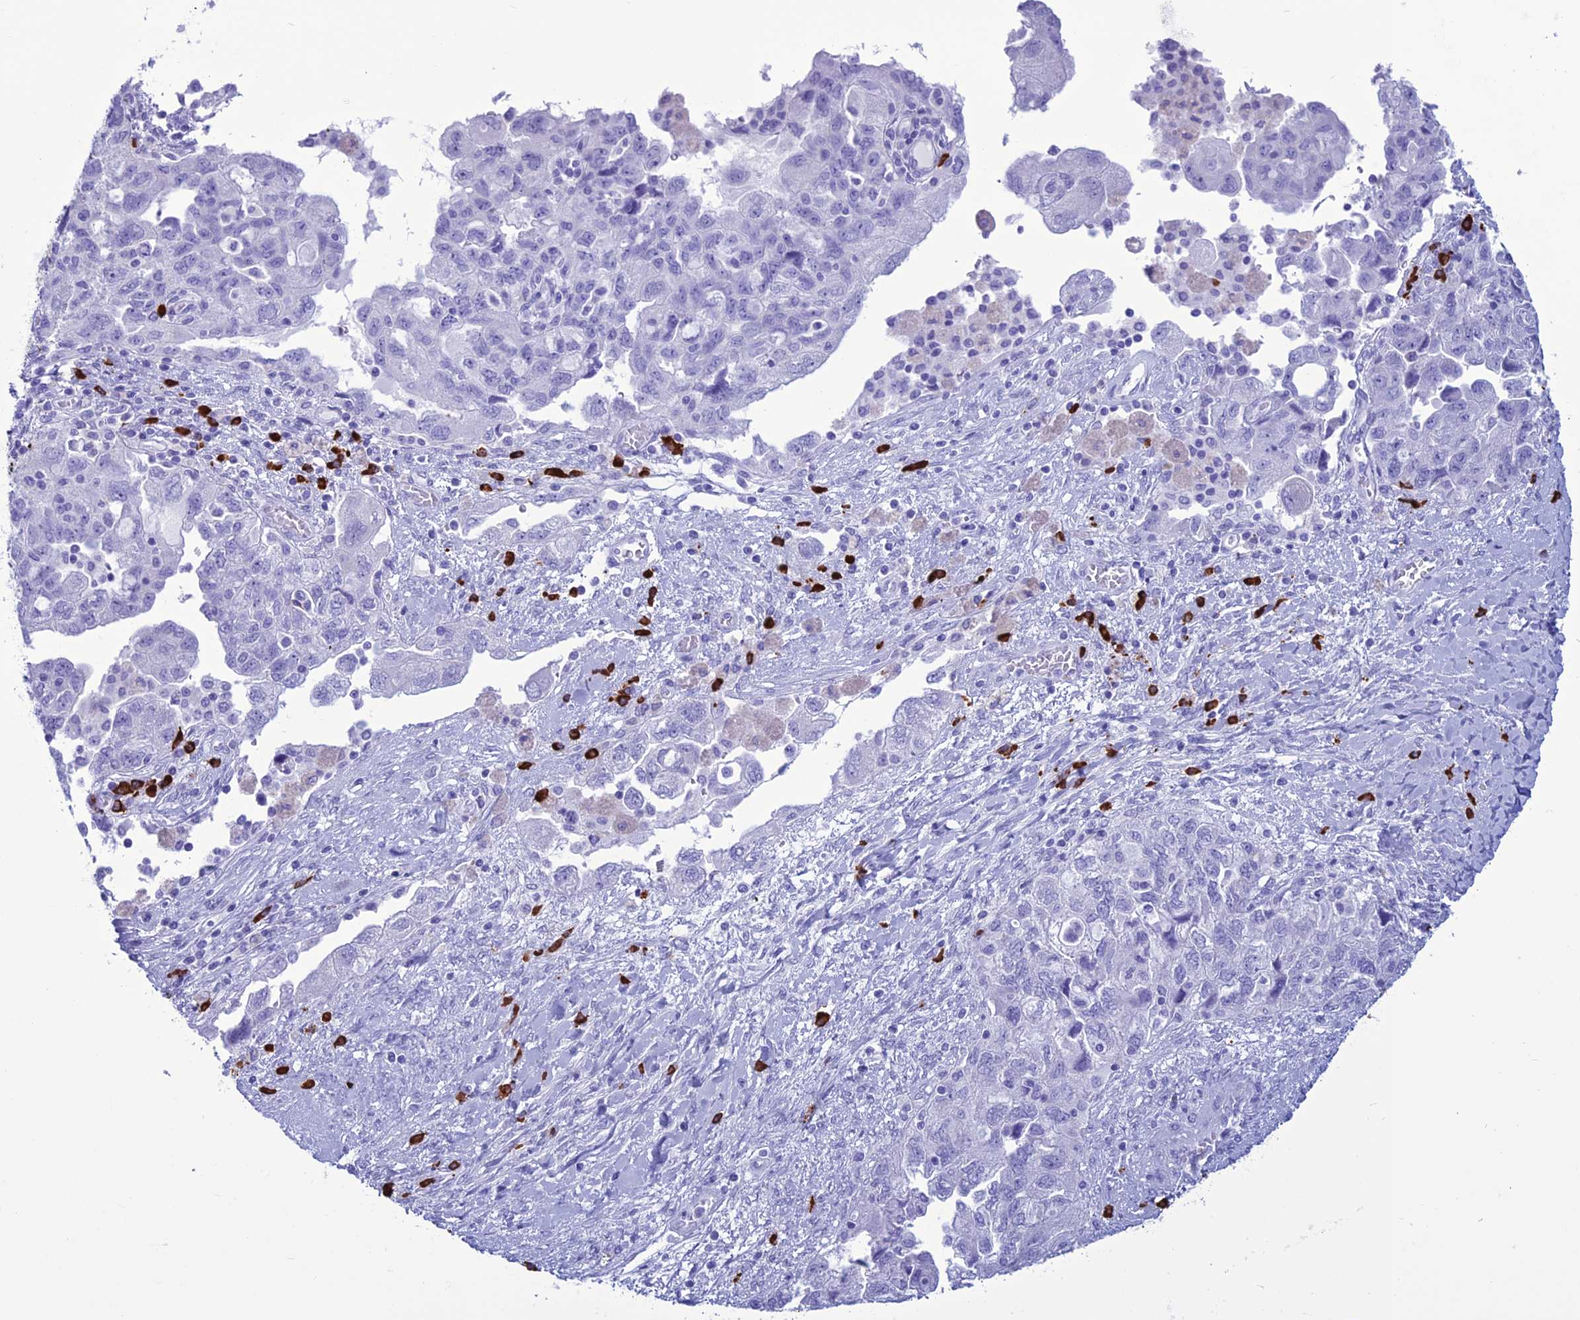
{"staining": {"intensity": "negative", "quantity": "none", "location": "none"}, "tissue": "ovarian cancer", "cell_type": "Tumor cells", "image_type": "cancer", "snomed": [{"axis": "morphology", "description": "Carcinoma, NOS"}, {"axis": "morphology", "description": "Cystadenocarcinoma, serous, NOS"}, {"axis": "topography", "description": "Ovary"}], "caption": "Serous cystadenocarcinoma (ovarian) was stained to show a protein in brown. There is no significant expression in tumor cells. Nuclei are stained in blue.", "gene": "MZB1", "patient": {"sex": "female", "age": 69}}